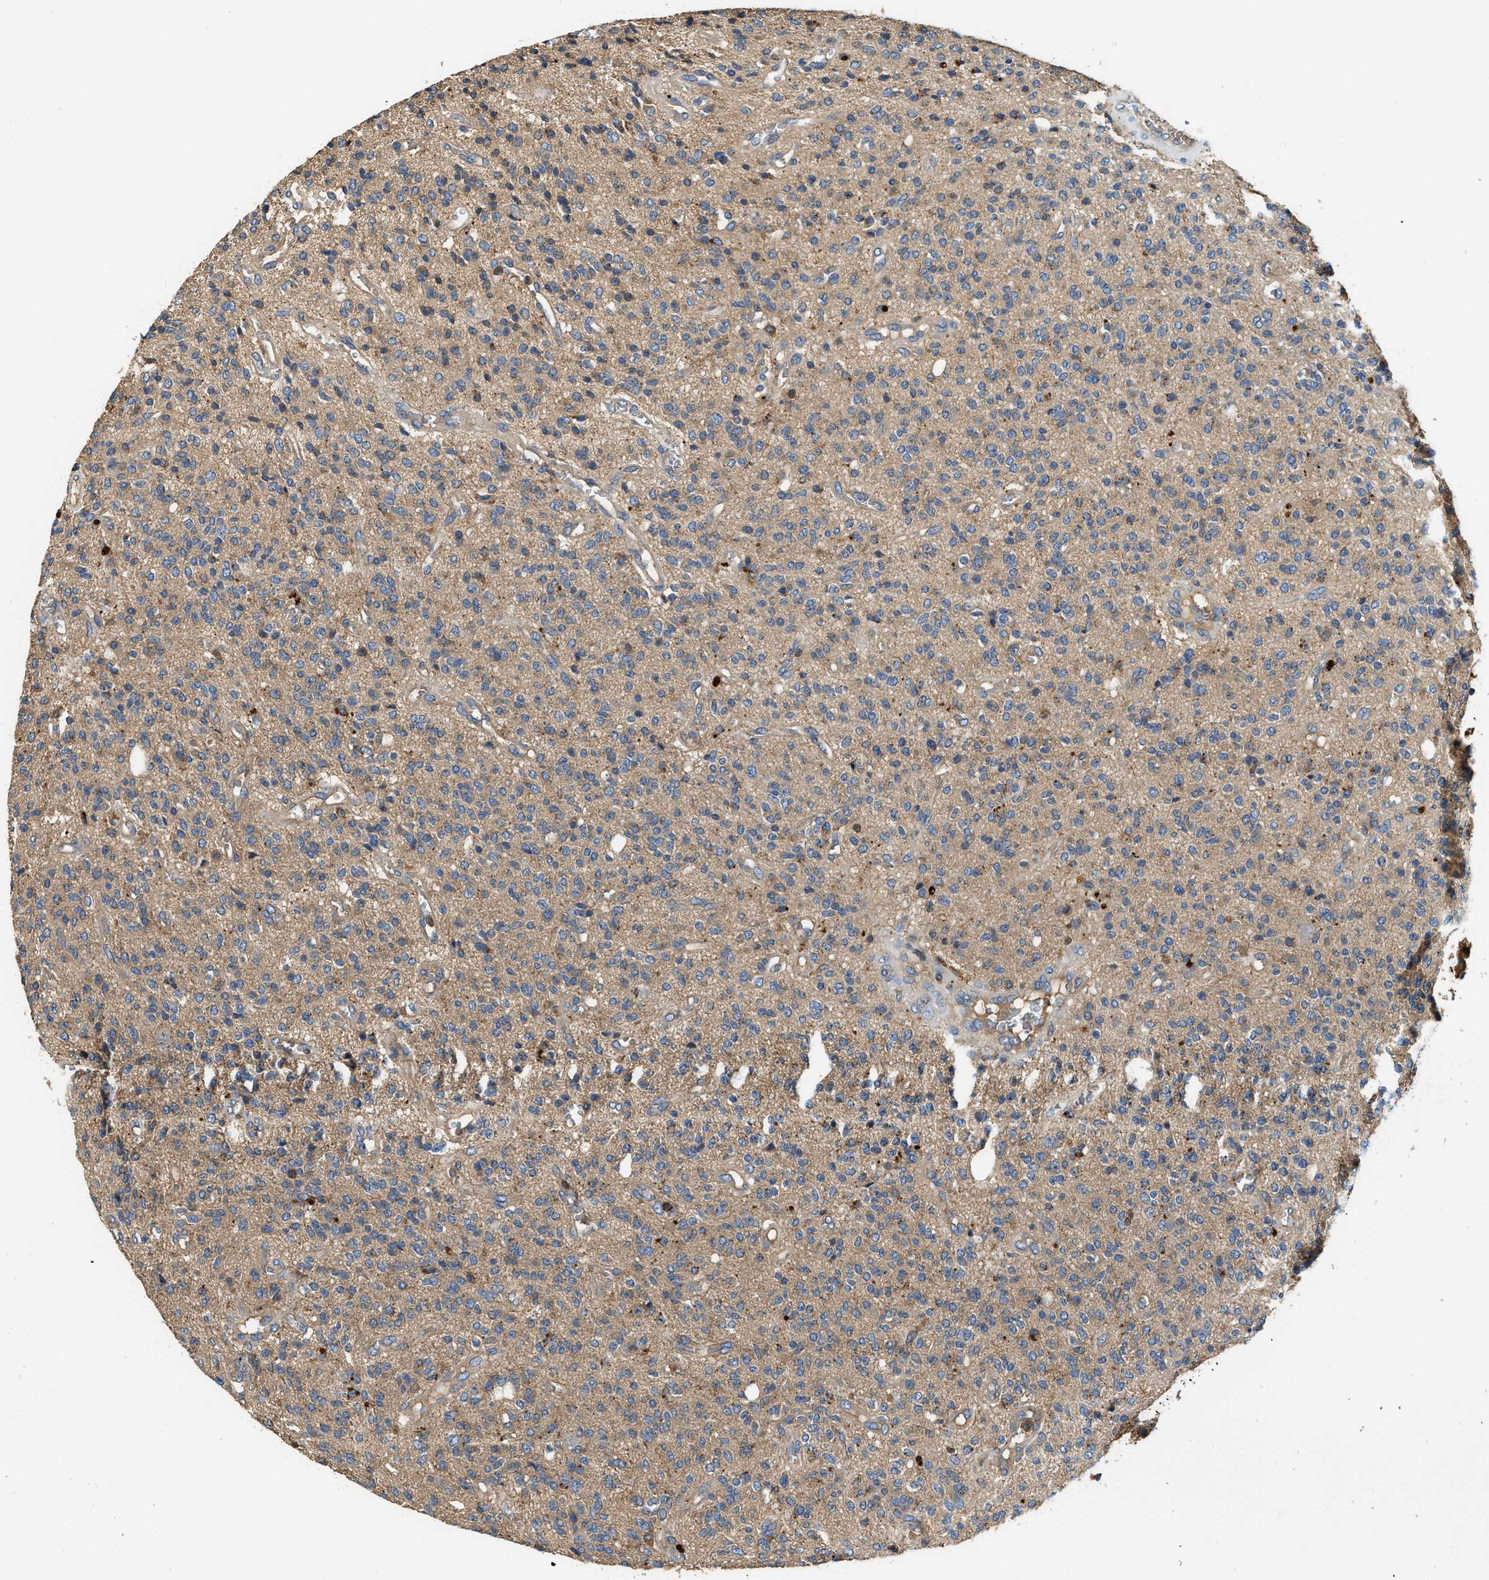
{"staining": {"intensity": "weak", "quantity": "25%-75%", "location": "cytoplasmic/membranous"}, "tissue": "glioma", "cell_type": "Tumor cells", "image_type": "cancer", "snomed": [{"axis": "morphology", "description": "Glioma, malignant, High grade"}, {"axis": "topography", "description": "Brain"}], "caption": "Brown immunohistochemical staining in human glioma reveals weak cytoplasmic/membranous staining in approximately 25%-75% of tumor cells.", "gene": "BLOC1S1", "patient": {"sex": "male", "age": 34}}